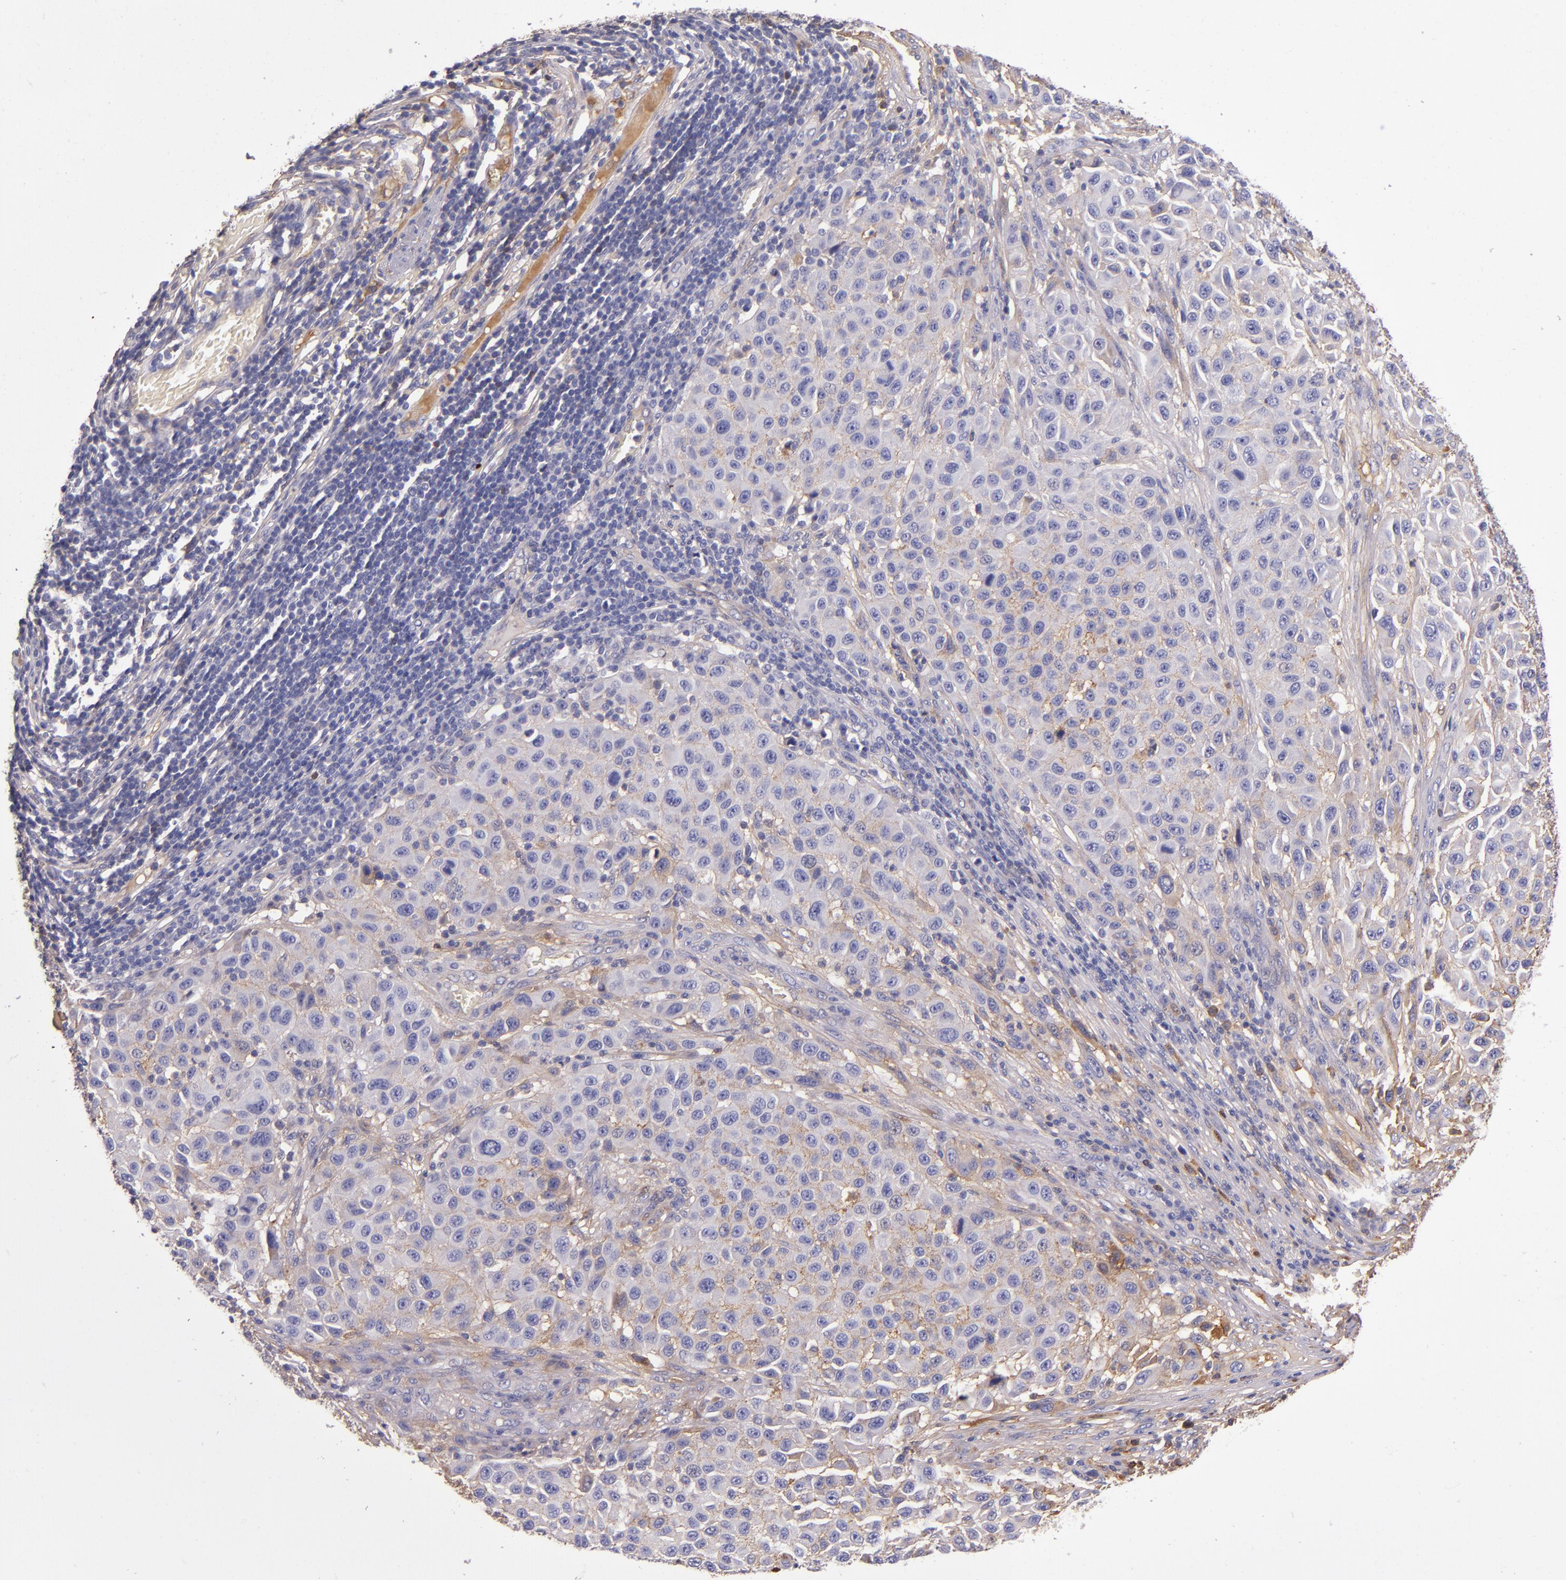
{"staining": {"intensity": "strong", "quantity": "25%-75%", "location": "cytoplasmic/membranous"}, "tissue": "melanoma", "cell_type": "Tumor cells", "image_type": "cancer", "snomed": [{"axis": "morphology", "description": "Malignant melanoma, Metastatic site"}, {"axis": "topography", "description": "Lymph node"}], "caption": "Strong cytoplasmic/membranous positivity for a protein is present in approximately 25%-75% of tumor cells of melanoma using immunohistochemistry (IHC).", "gene": "CLEC3B", "patient": {"sex": "male", "age": 61}}